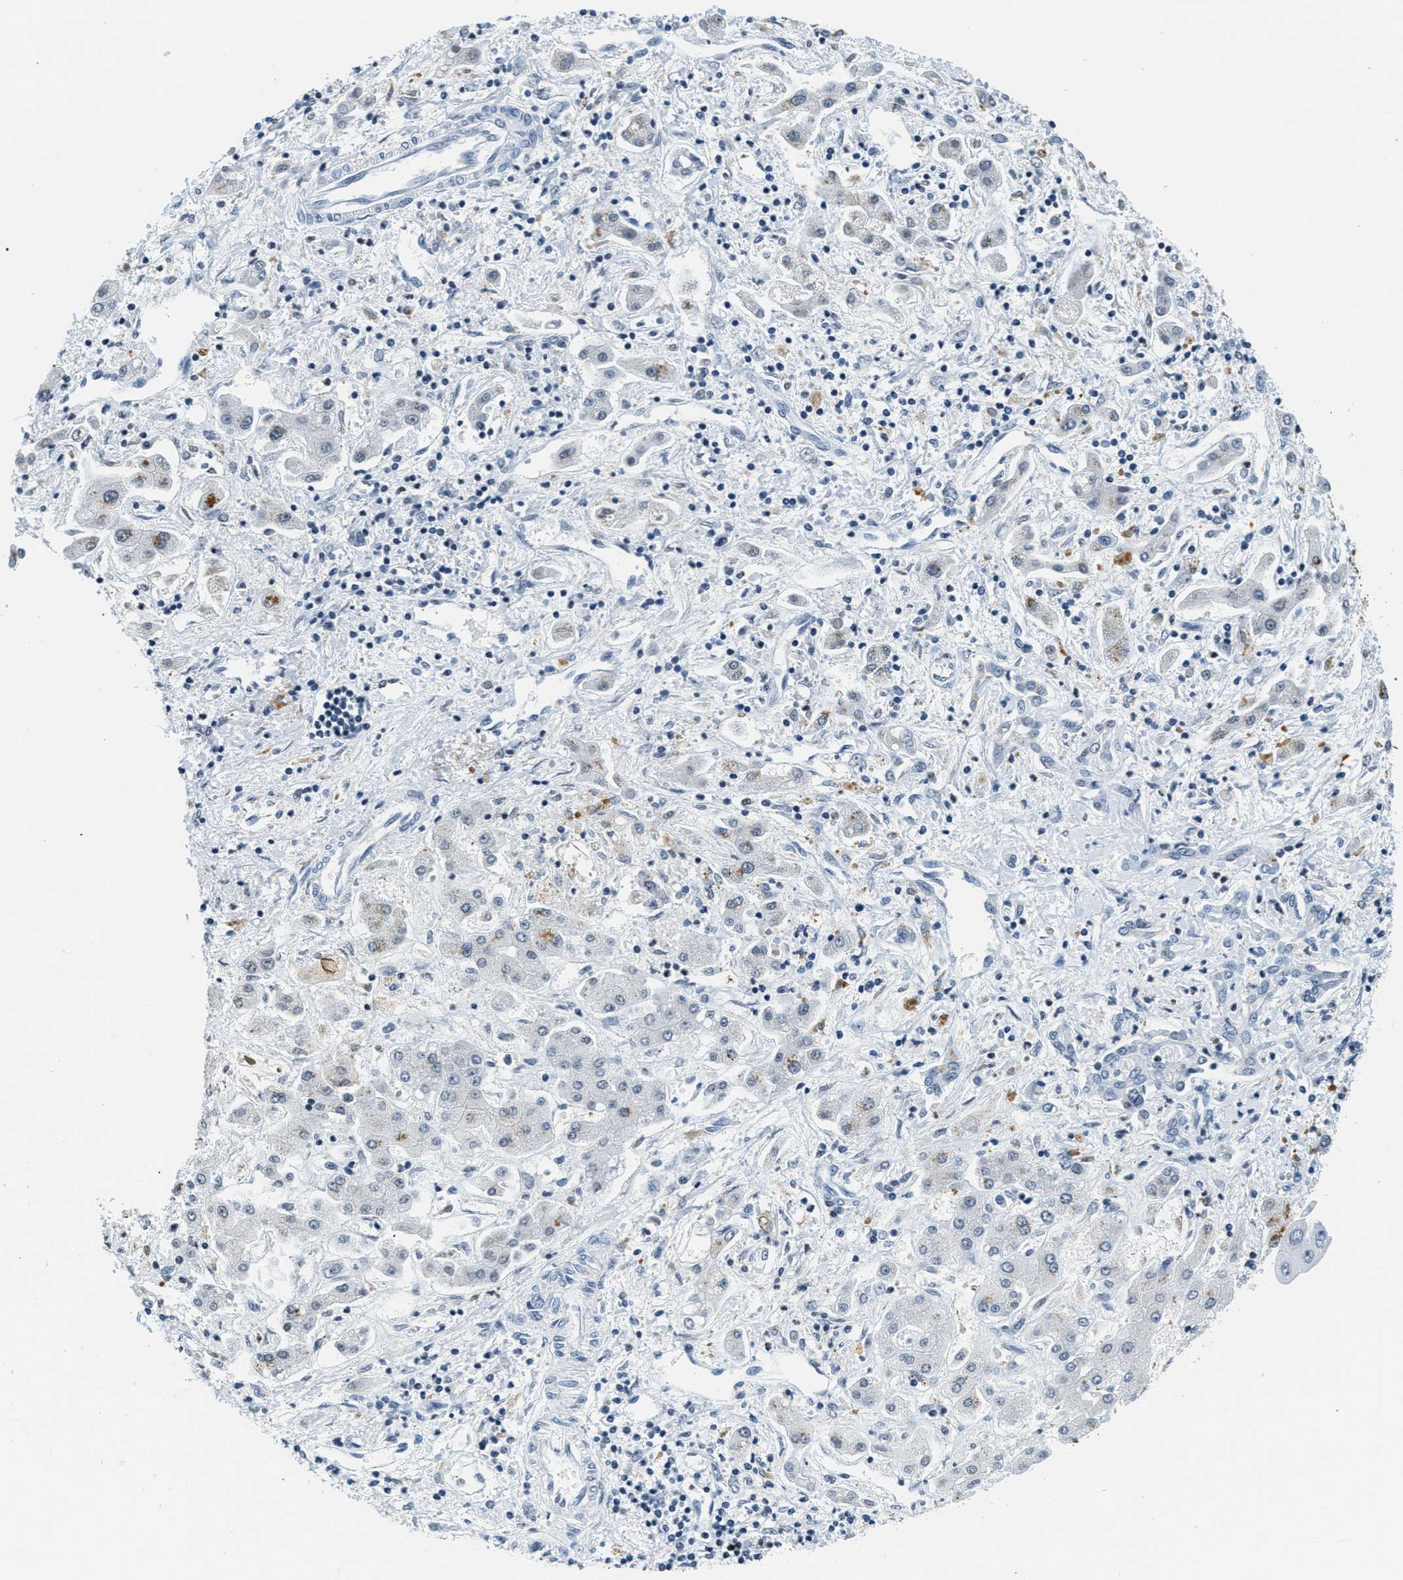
{"staining": {"intensity": "moderate", "quantity": "<25%", "location": "cytoplasmic/membranous"}, "tissue": "liver cancer", "cell_type": "Tumor cells", "image_type": "cancer", "snomed": [{"axis": "morphology", "description": "Cholangiocarcinoma"}, {"axis": "topography", "description": "Liver"}], "caption": "Immunohistochemistry (IHC) histopathology image of liver cholangiocarcinoma stained for a protein (brown), which demonstrates low levels of moderate cytoplasmic/membranous positivity in about <25% of tumor cells.", "gene": "CA4", "patient": {"sex": "male", "age": 50}}